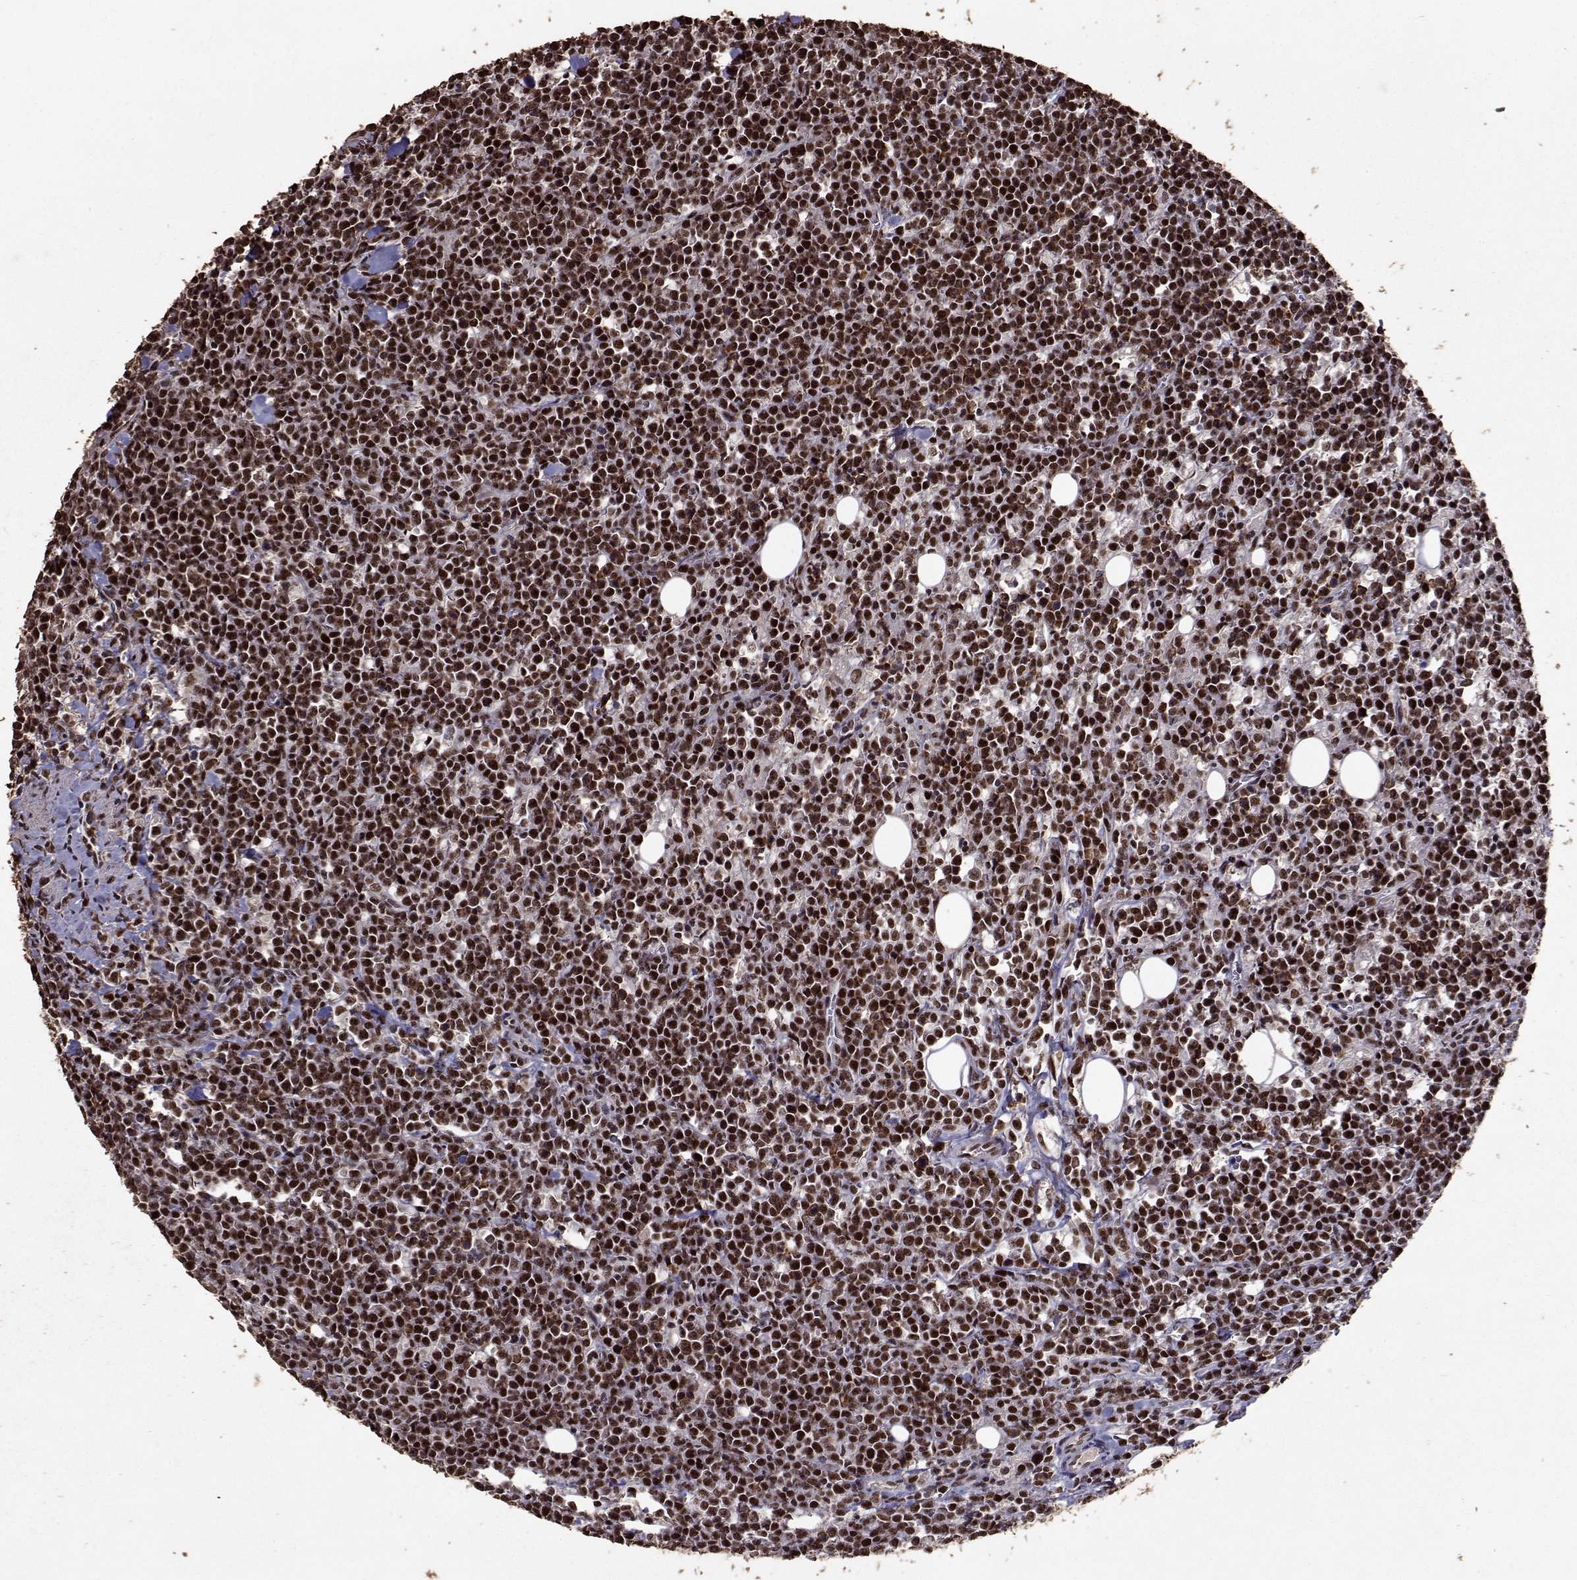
{"staining": {"intensity": "strong", "quantity": ">75%", "location": "nuclear"}, "tissue": "lymphoma", "cell_type": "Tumor cells", "image_type": "cancer", "snomed": [{"axis": "morphology", "description": "Malignant lymphoma, non-Hodgkin's type, High grade"}, {"axis": "topography", "description": "Small intestine"}], "caption": "Approximately >75% of tumor cells in human lymphoma exhibit strong nuclear protein expression as visualized by brown immunohistochemical staining.", "gene": "TOE1", "patient": {"sex": "female", "age": 56}}